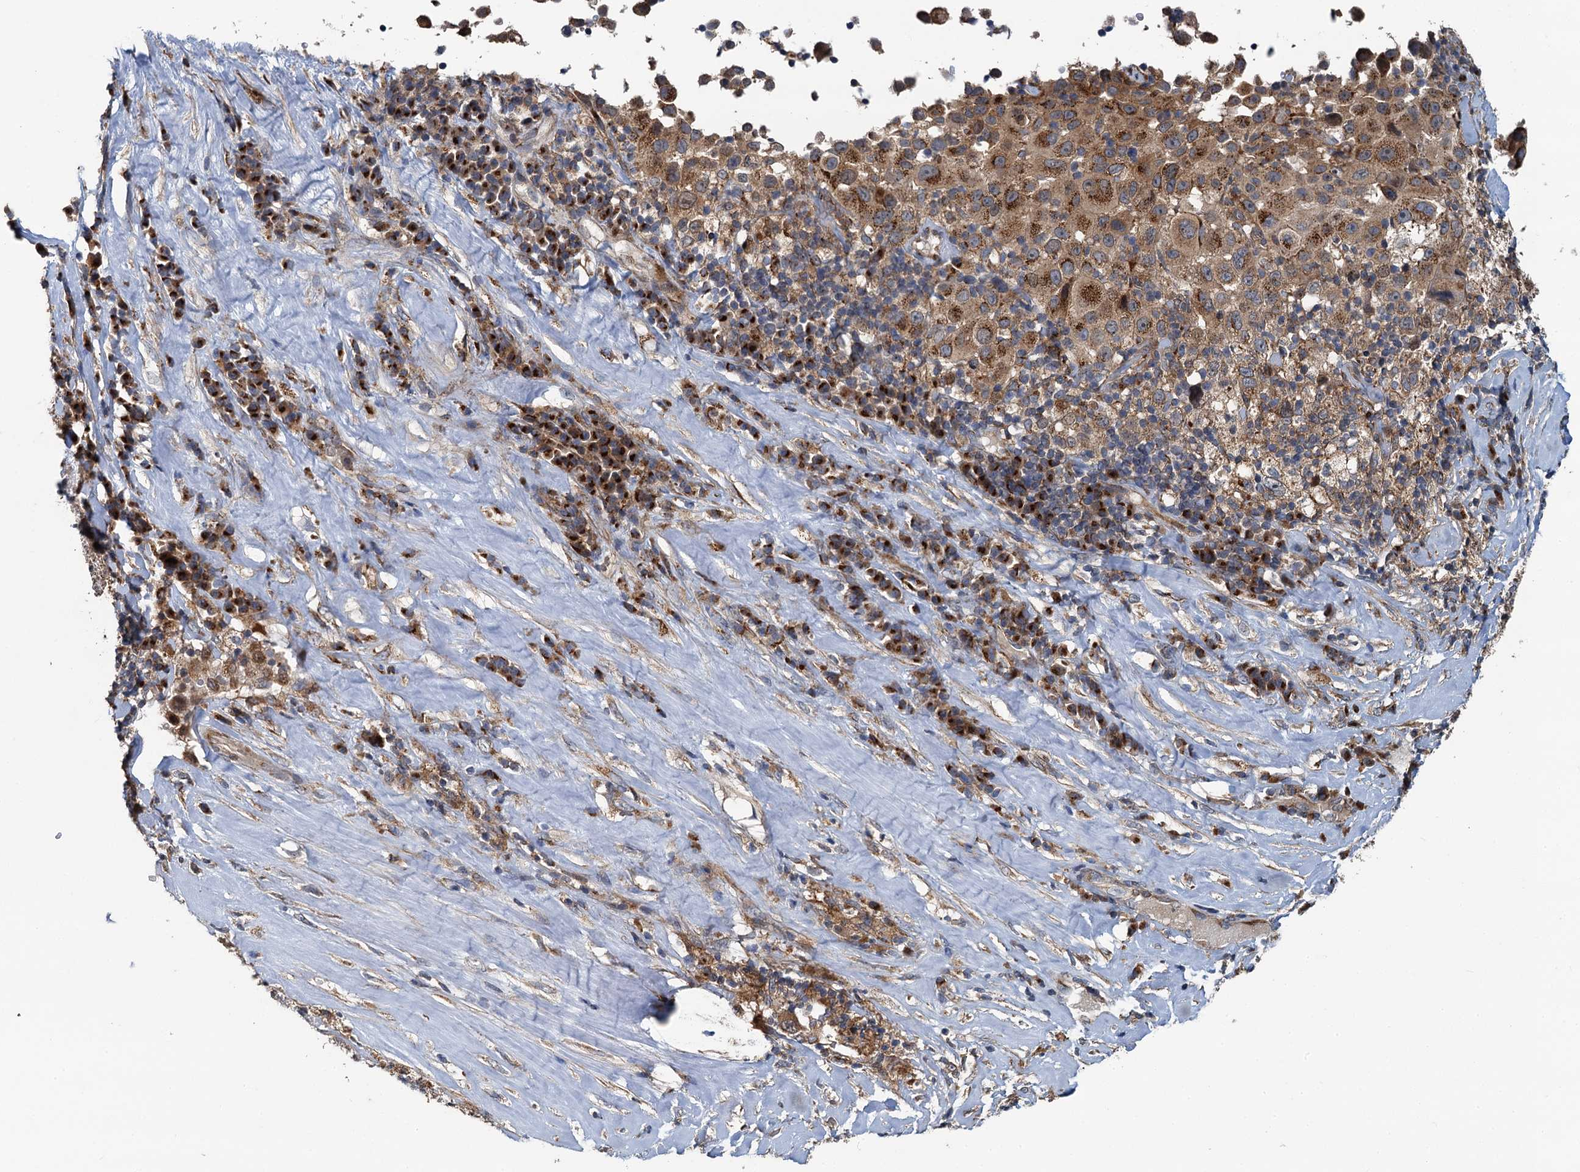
{"staining": {"intensity": "moderate", "quantity": ">75%", "location": "cytoplasmic/membranous"}, "tissue": "melanoma", "cell_type": "Tumor cells", "image_type": "cancer", "snomed": [{"axis": "morphology", "description": "Malignant melanoma, Metastatic site"}, {"axis": "topography", "description": "Lymph node"}], "caption": "High-magnification brightfield microscopy of melanoma stained with DAB (3,3'-diaminobenzidine) (brown) and counterstained with hematoxylin (blue). tumor cells exhibit moderate cytoplasmic/membranous staining is appreciated in approximately>75% of cells. The protein is shown in brown color, while the nuclei are stained blue.", "gene": "LRRK2", "patient": {"sex": "male", "age": 62}}